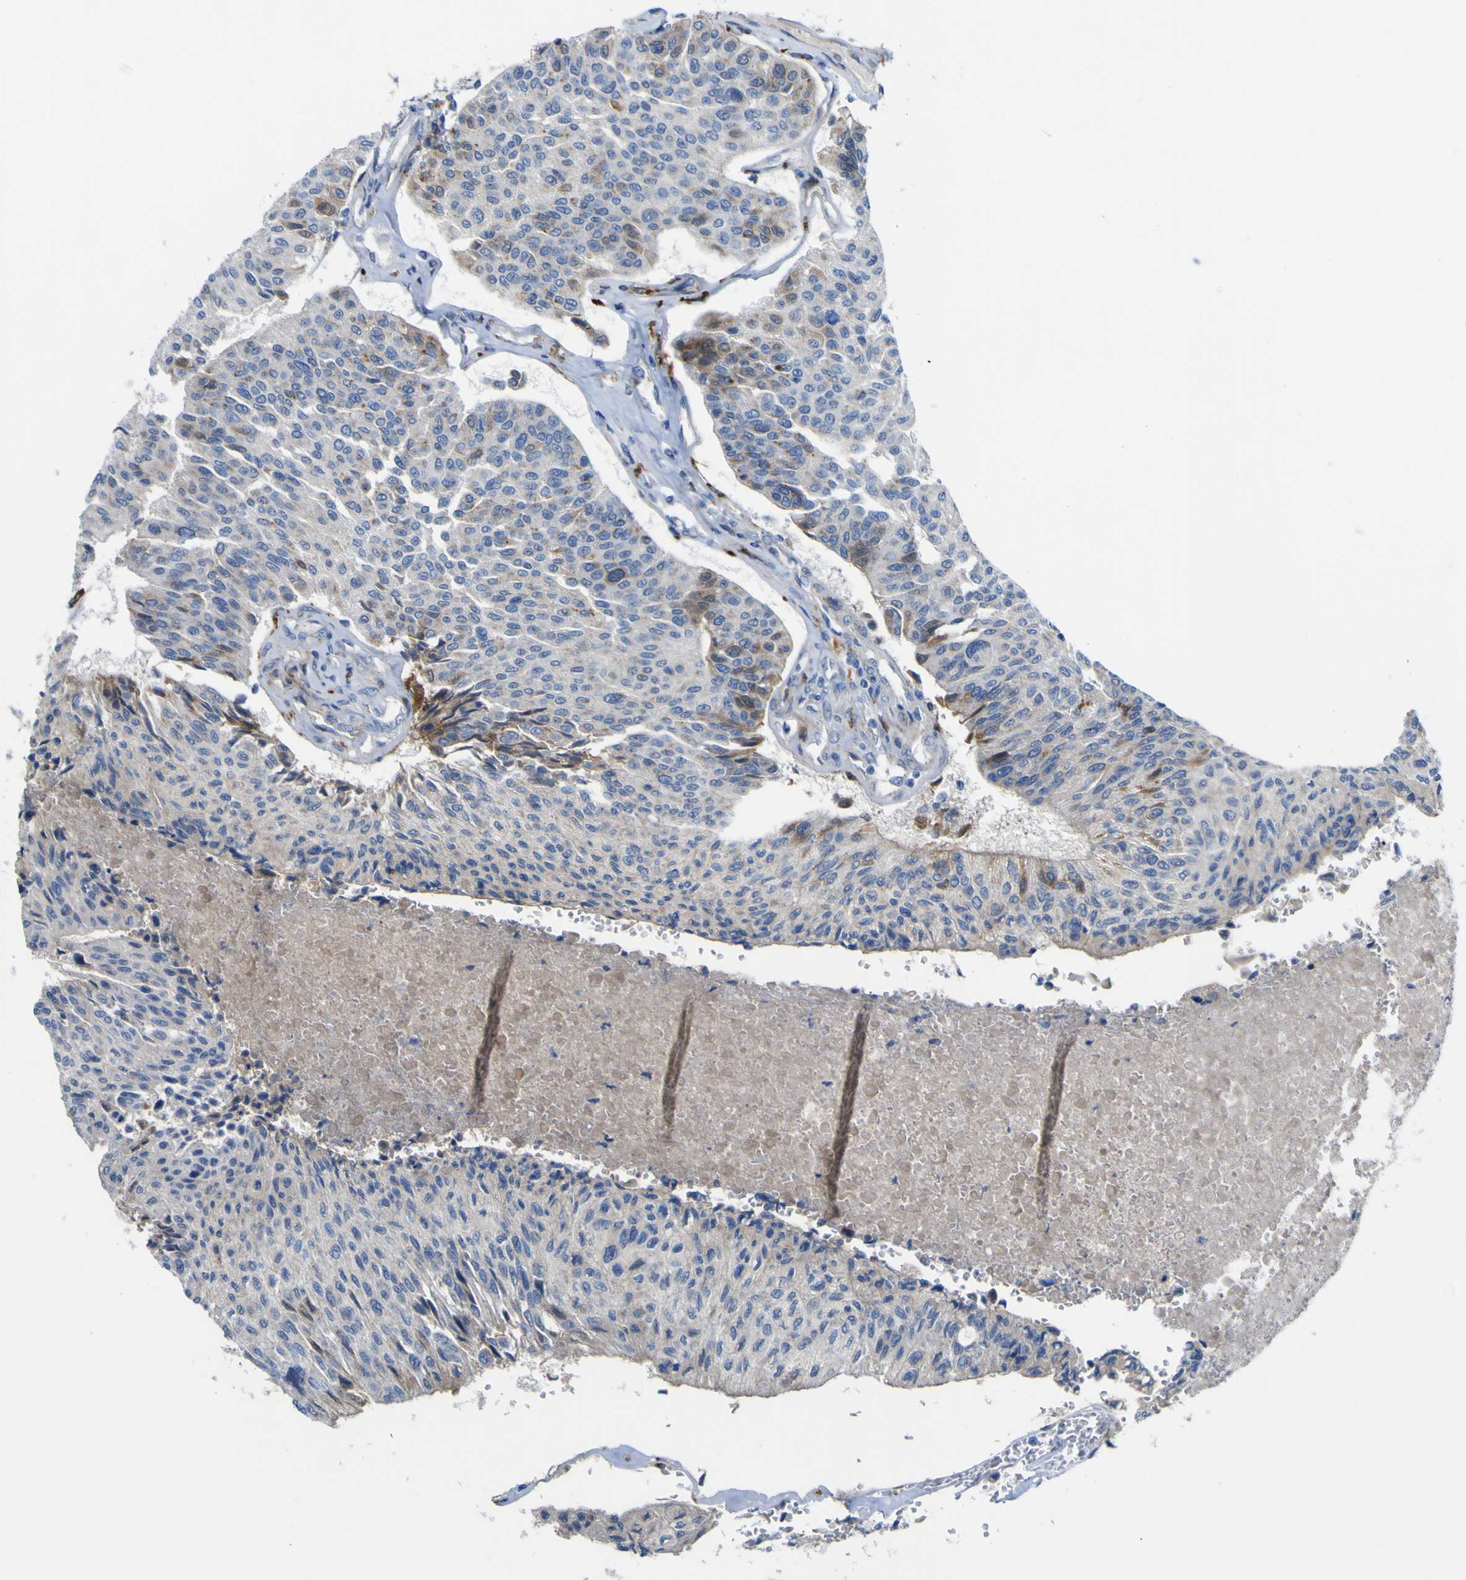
{"staining": {"intensity": "moderate", "quantity": "<25%", "location": "cytoplasmic/membranous"}, "tissue": "urothelial cancer", "cell_type": "Tumor cells", "image_type": "cancer", "snomed": [{"axis": "morphology", "description": "Urothelial carcinoma, High grade"}, {"axis": "topography", "description": "Urinary bladder"}], "caption": "Protein staining of urothelial cancer tissue demonstrates moderate cytoplasmic/membranous positivity in about <25% of tumor cells.", "gene": "PTPRF", "patient": {"sex": "male", "age": 66}}